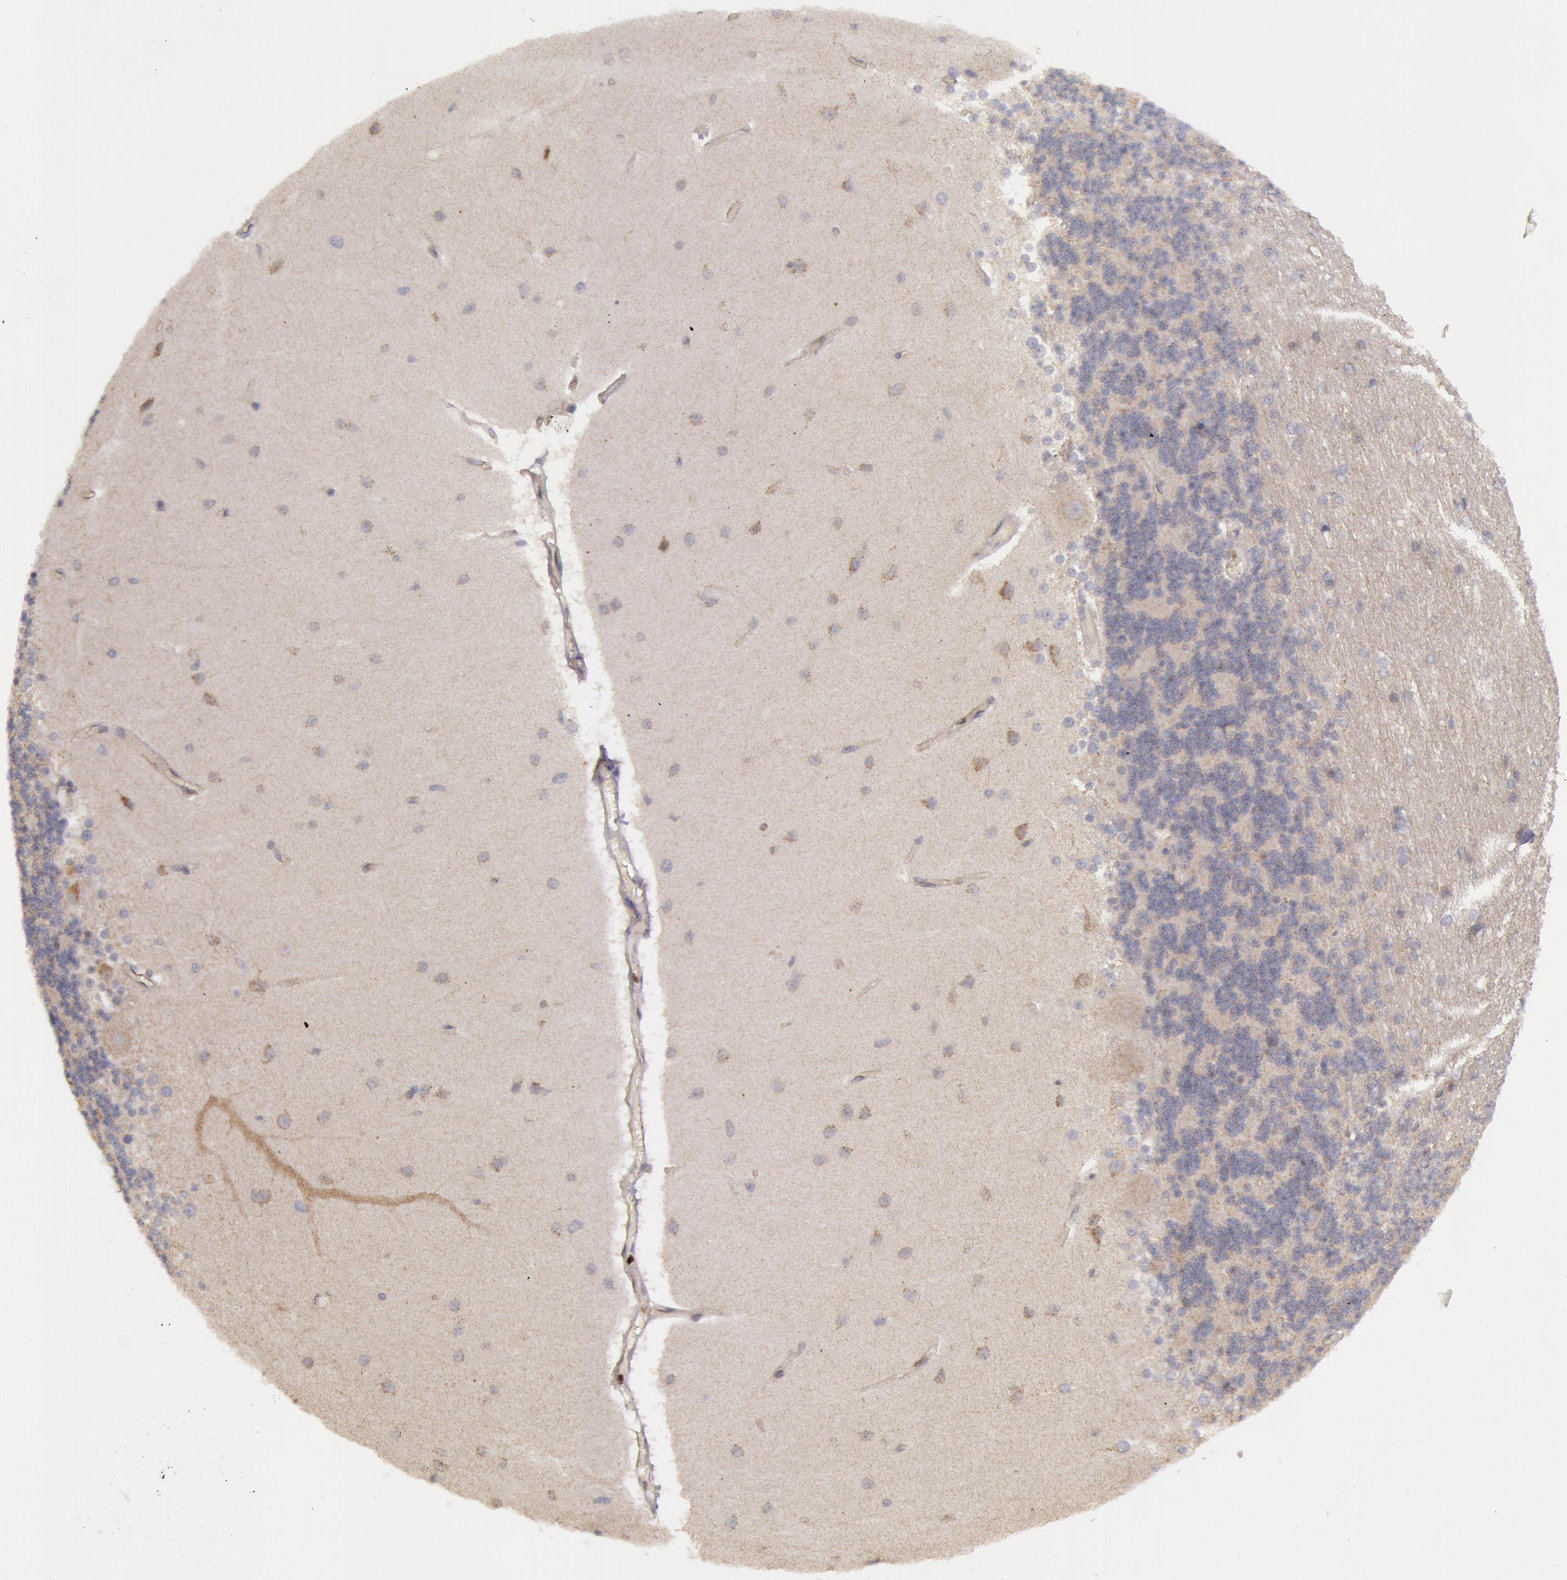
{"staining": {"intensity": "negative", "quantity": "none", "location": "none"}, "tissue": "cerebellum", "cell_type": "Cells in granular layer", "image_type": "normal", "snomed": [{"axis": "morphology", "description": "Normal tissue, NOS"}, {"axis": "topography", "description": "Cerebellum"}], "caption": "Protein analysis of normal cerebellum displays no significant positivity in cells in granular layer.", "gene": "ERBB2", "patient": {"sex": "female", "age": 54}}